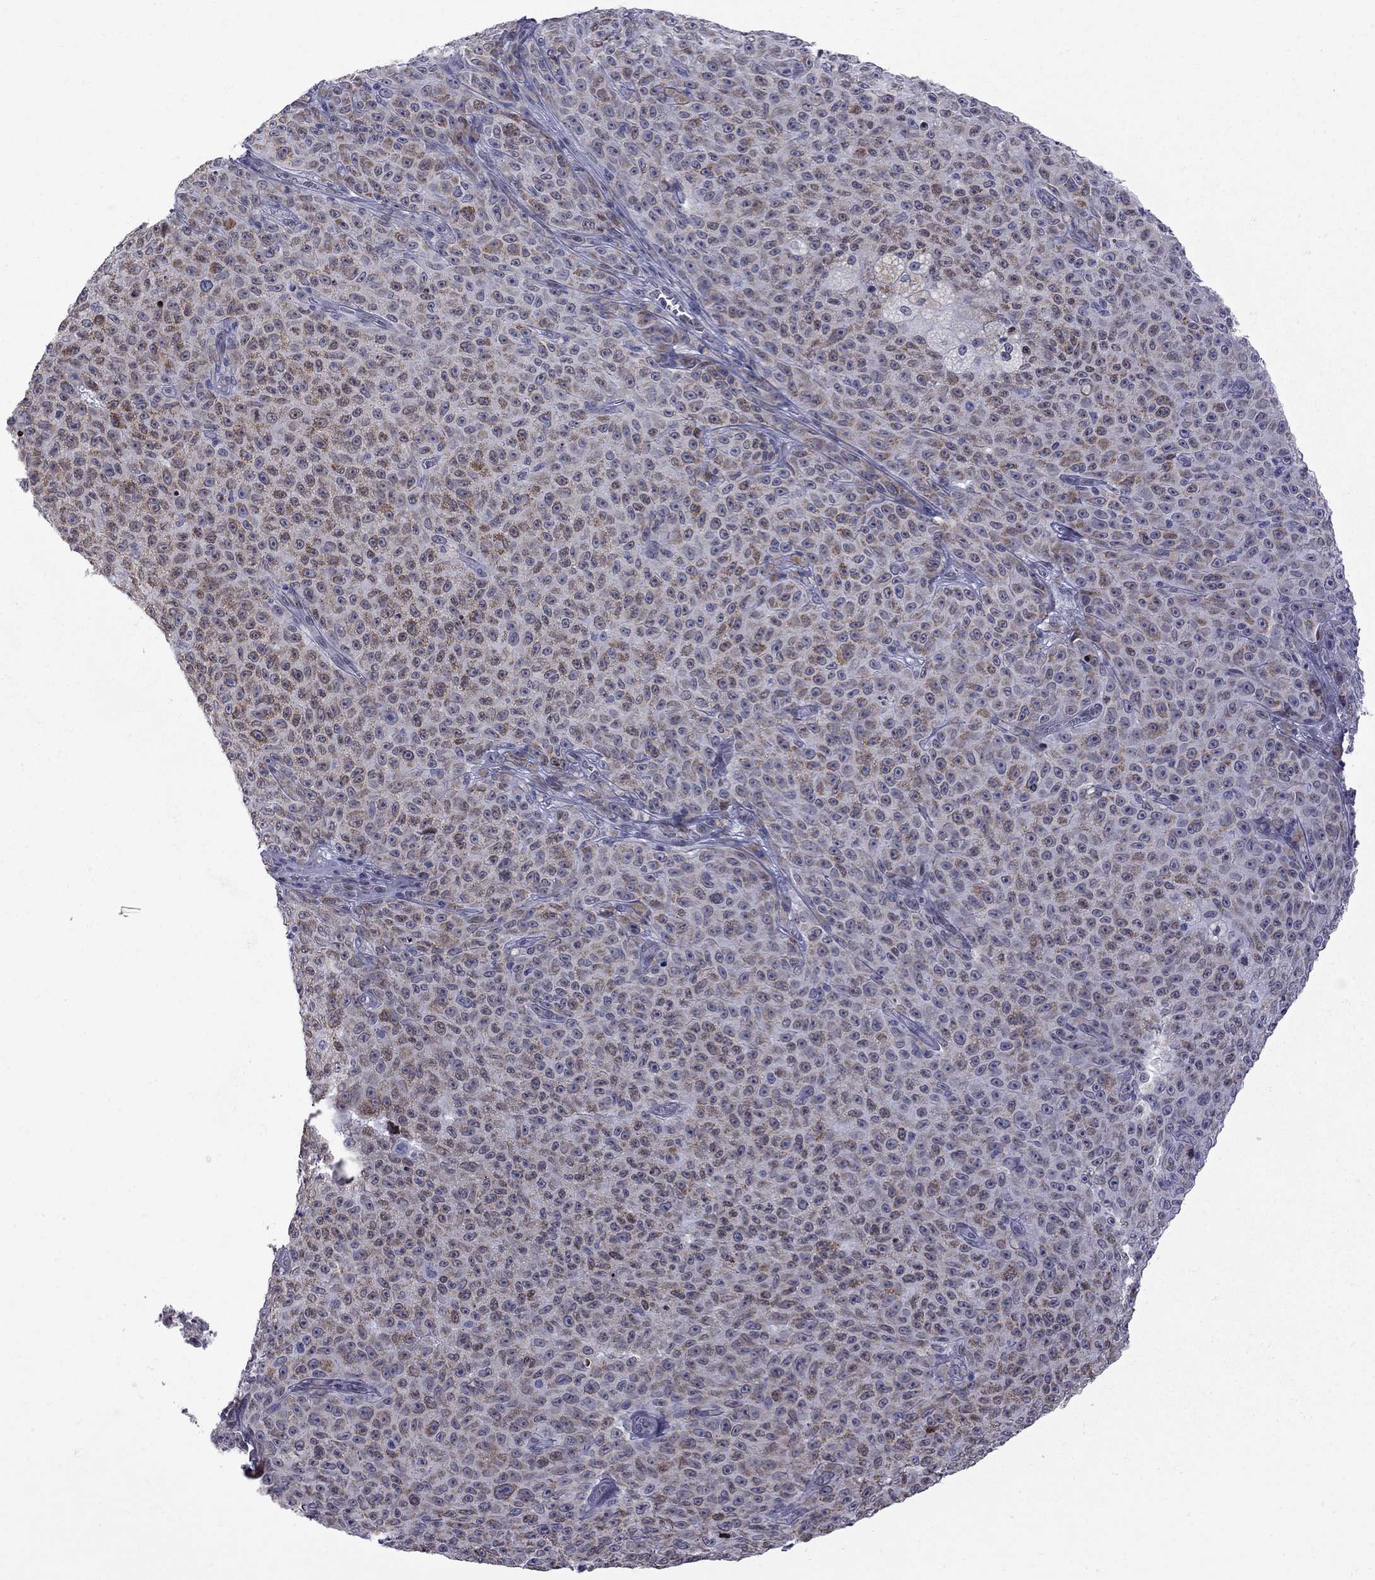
{"staining": {"intensity": "weak", "quantity": "25%-75%", "location": "cytoplasmic/membranous"}, "tissue": "melanoma", "cell_type": "Tumor cells", "image_type": "cancer", "snomed": [{"axis": "morphology", "description": "Malignant melanoma, NOS"}, {"axis": "topography", "description": "Skin"}], "caption": "IHC (DAB) staining of human malignant melanoma reveals weak cytoplasmic/membranous protein positivity in approximately 25%-75% of tumor cells.", "gene": "CLTCL1", "patient": {"sex": "female", "age": 82}}